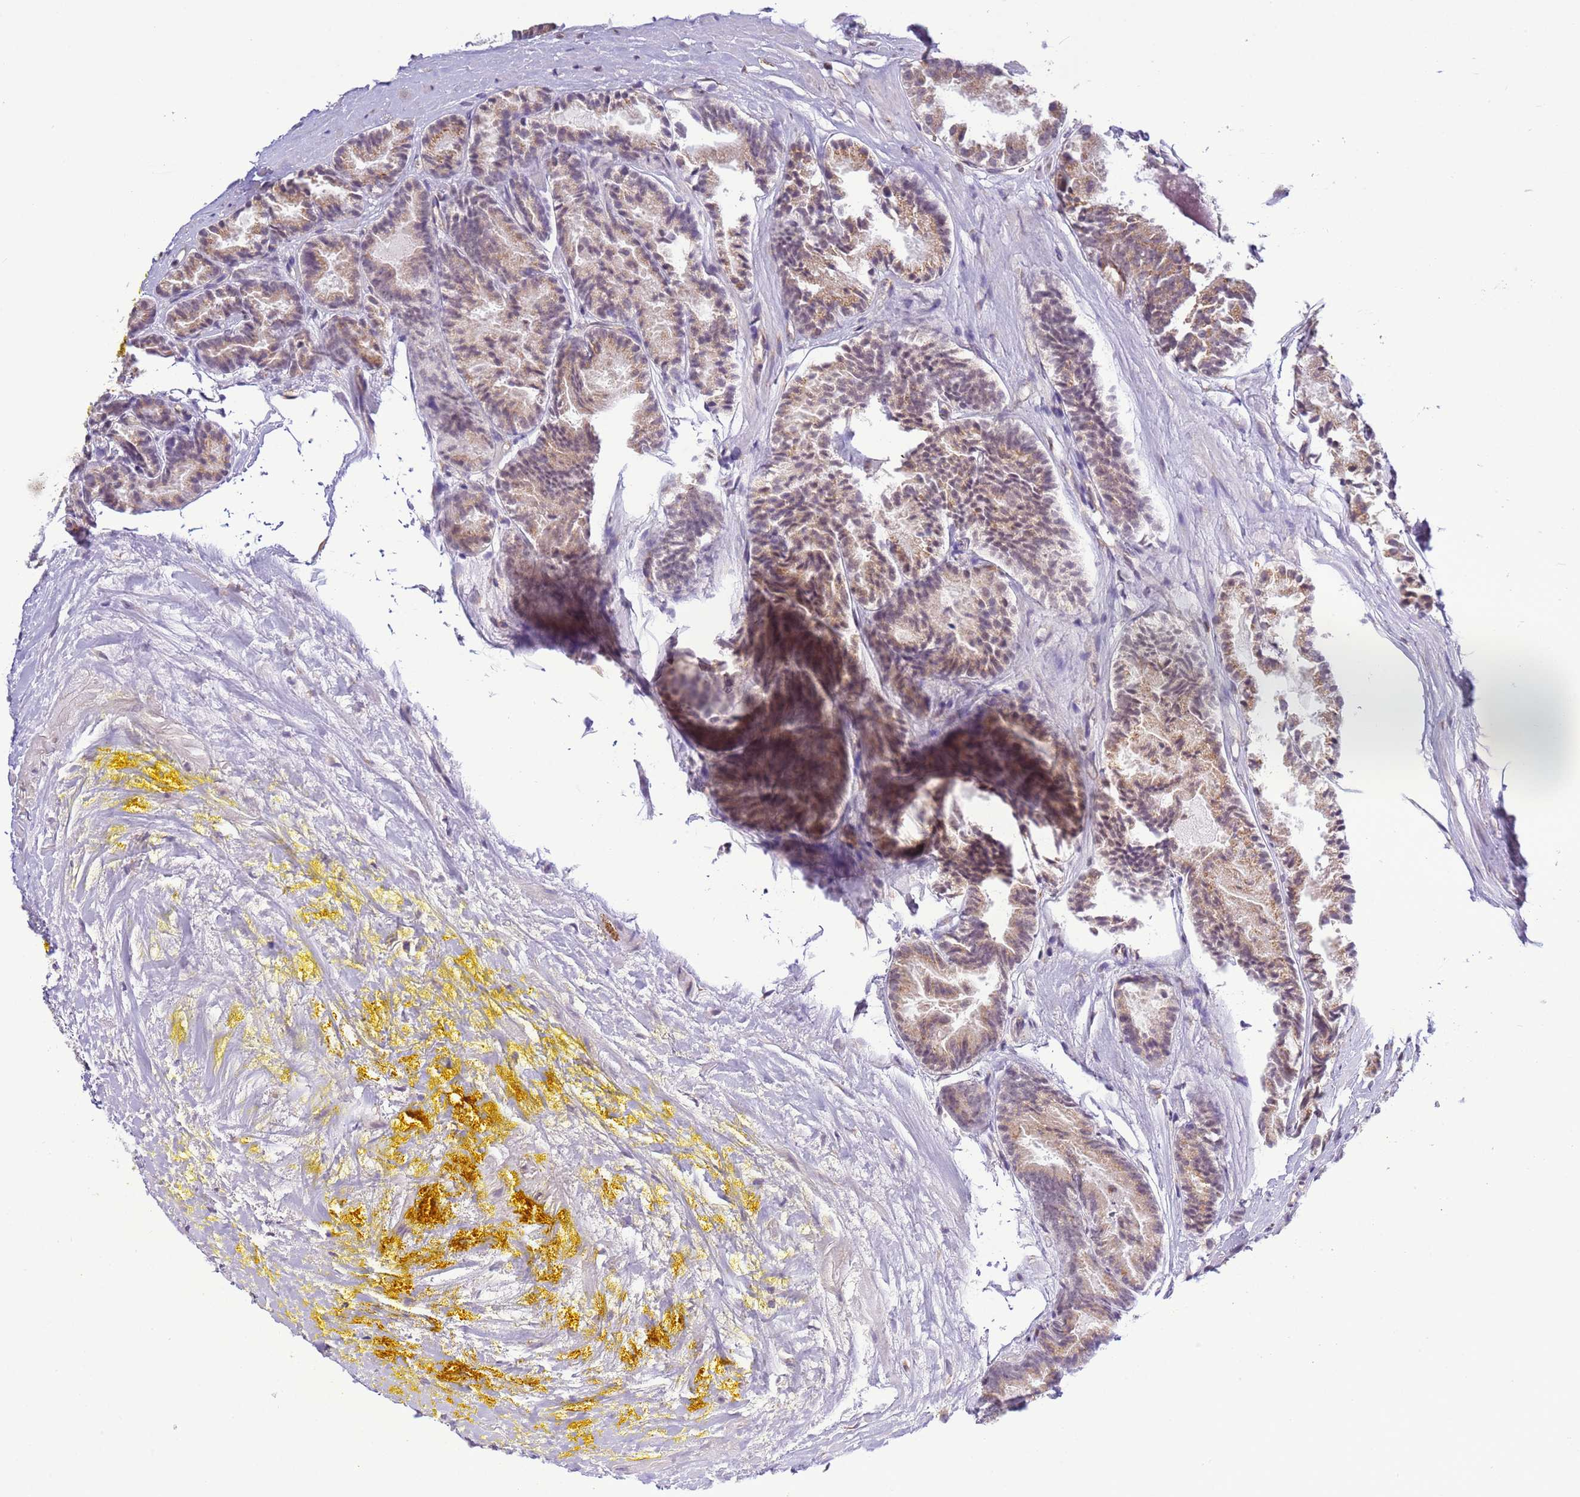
{"staining": {"intensity": "moderate", "quantity": "25%-75%", "location": "cytoplasmic/membranous,nuclear"}, "tissue": "prostate cancer", "cell_type": "Tumor cells", "image_type": "cancer", "snomed": [{"axis": "morphology", "description": "Adenocarcinoma, High grade"}, {"axis": "topography", "description": "Prostate"}], "caption": "Prostate cancer (high-grade adenocarcinoma) stained with DAB (3,3'-diaminobenzidine) IHC exhibits medium levels of moderate cytoplasmic/membranous and nuclear expression in approximately 25%-75% of tumor cells. The staining was performed using DAB to visualize the protein expression in brown, while the nuclei were stained in blue with hematoxylin (Magnification: 20x).", "gene": "PRPF6", "patient": {"sex": "male", "age": 72}}